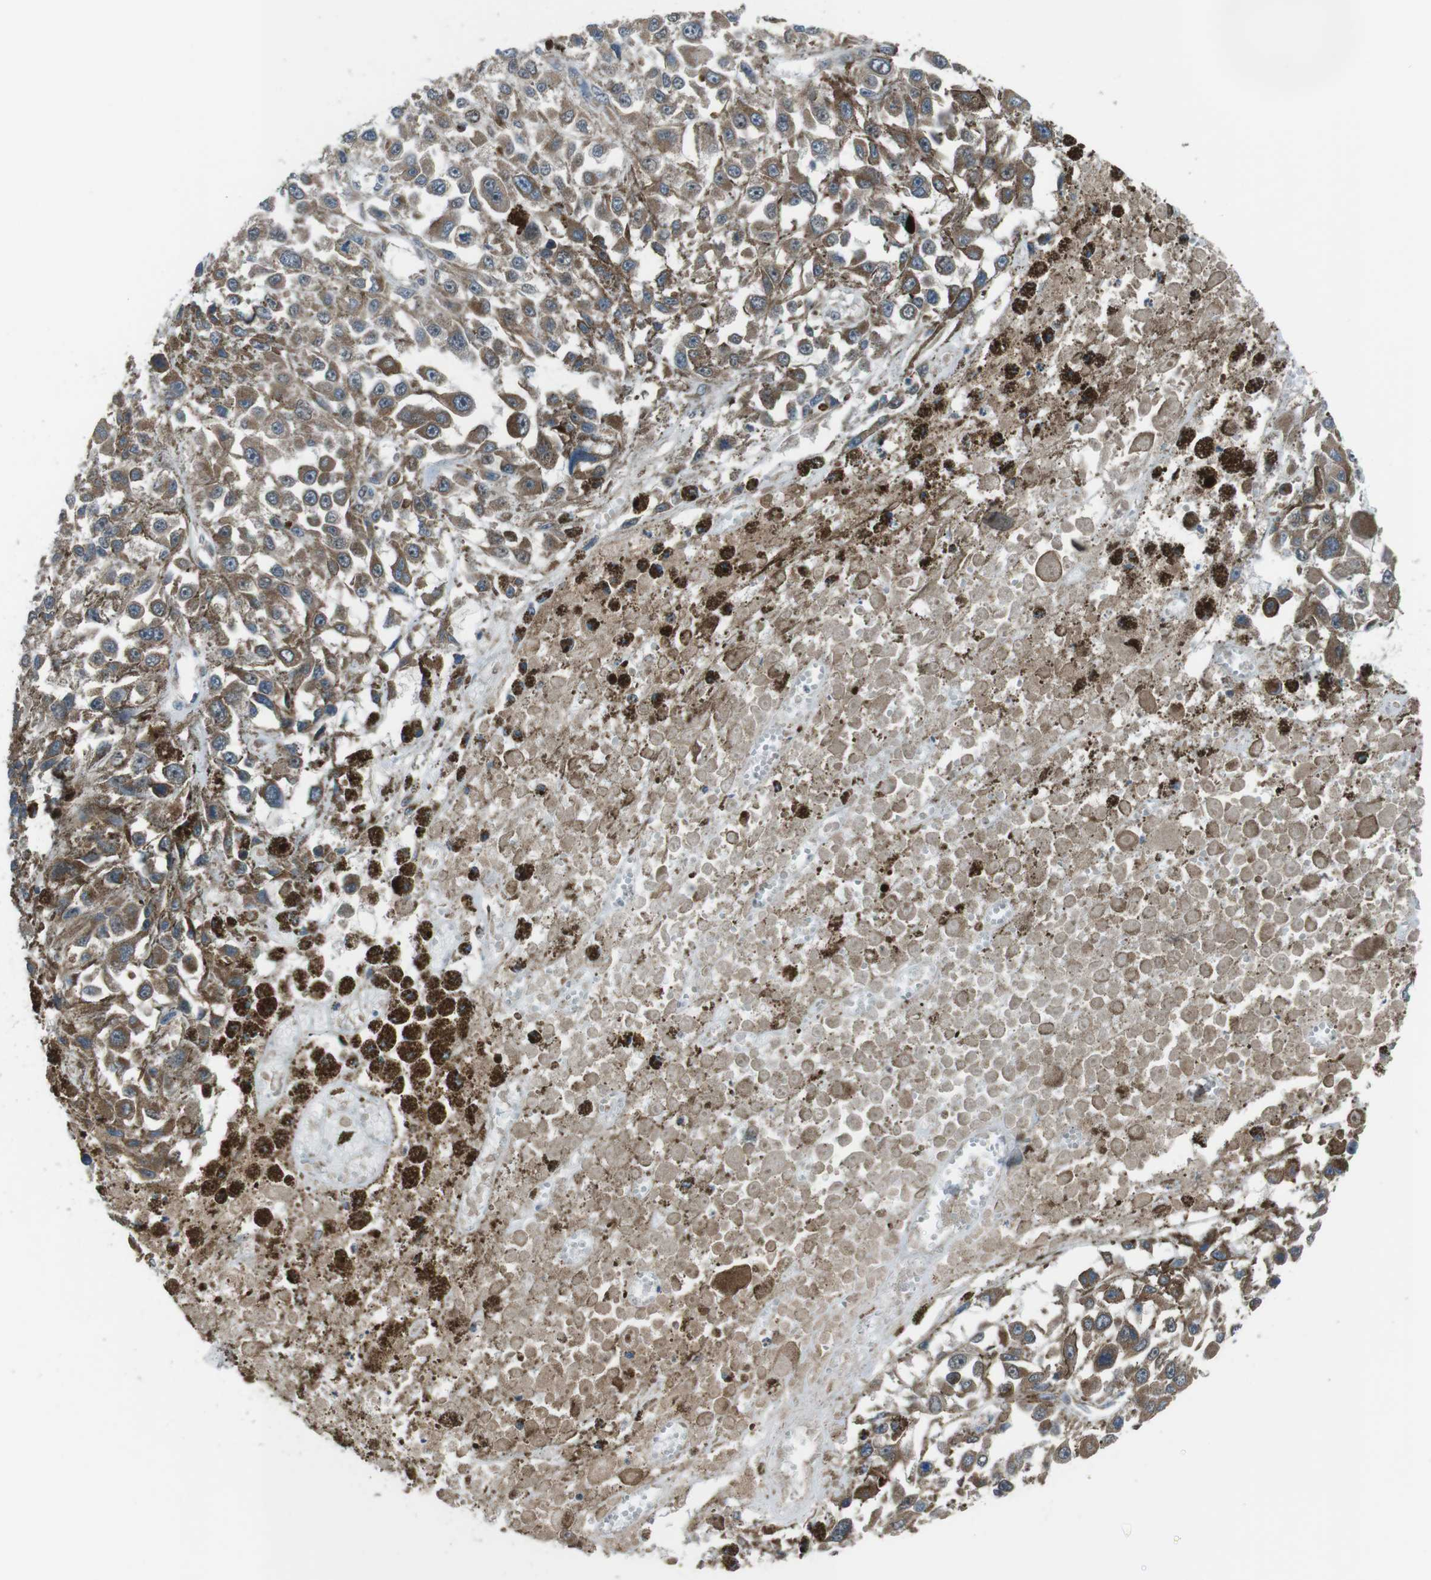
{"staining": {"intensity": "moderate", "quantity": ">75%", "location": "cytoplasmic/membranous"}, "tissue": "melanoma", "cell_type": "Tumor cells", "image_type": "cancer", "snomed": [{"axis": "morphology", "description": "Malignant melanoma, Metastatic site"}, {"axis": "topography", "description": "Lymph node"}], "caption": "Tumor cells reveal medium levels of moderate cytoplasmic/membranous positivity in approximately >75% of cells in human melanoma.", "gene": "GIMAP8", "patient": {"sex": "male", "age": 59}}